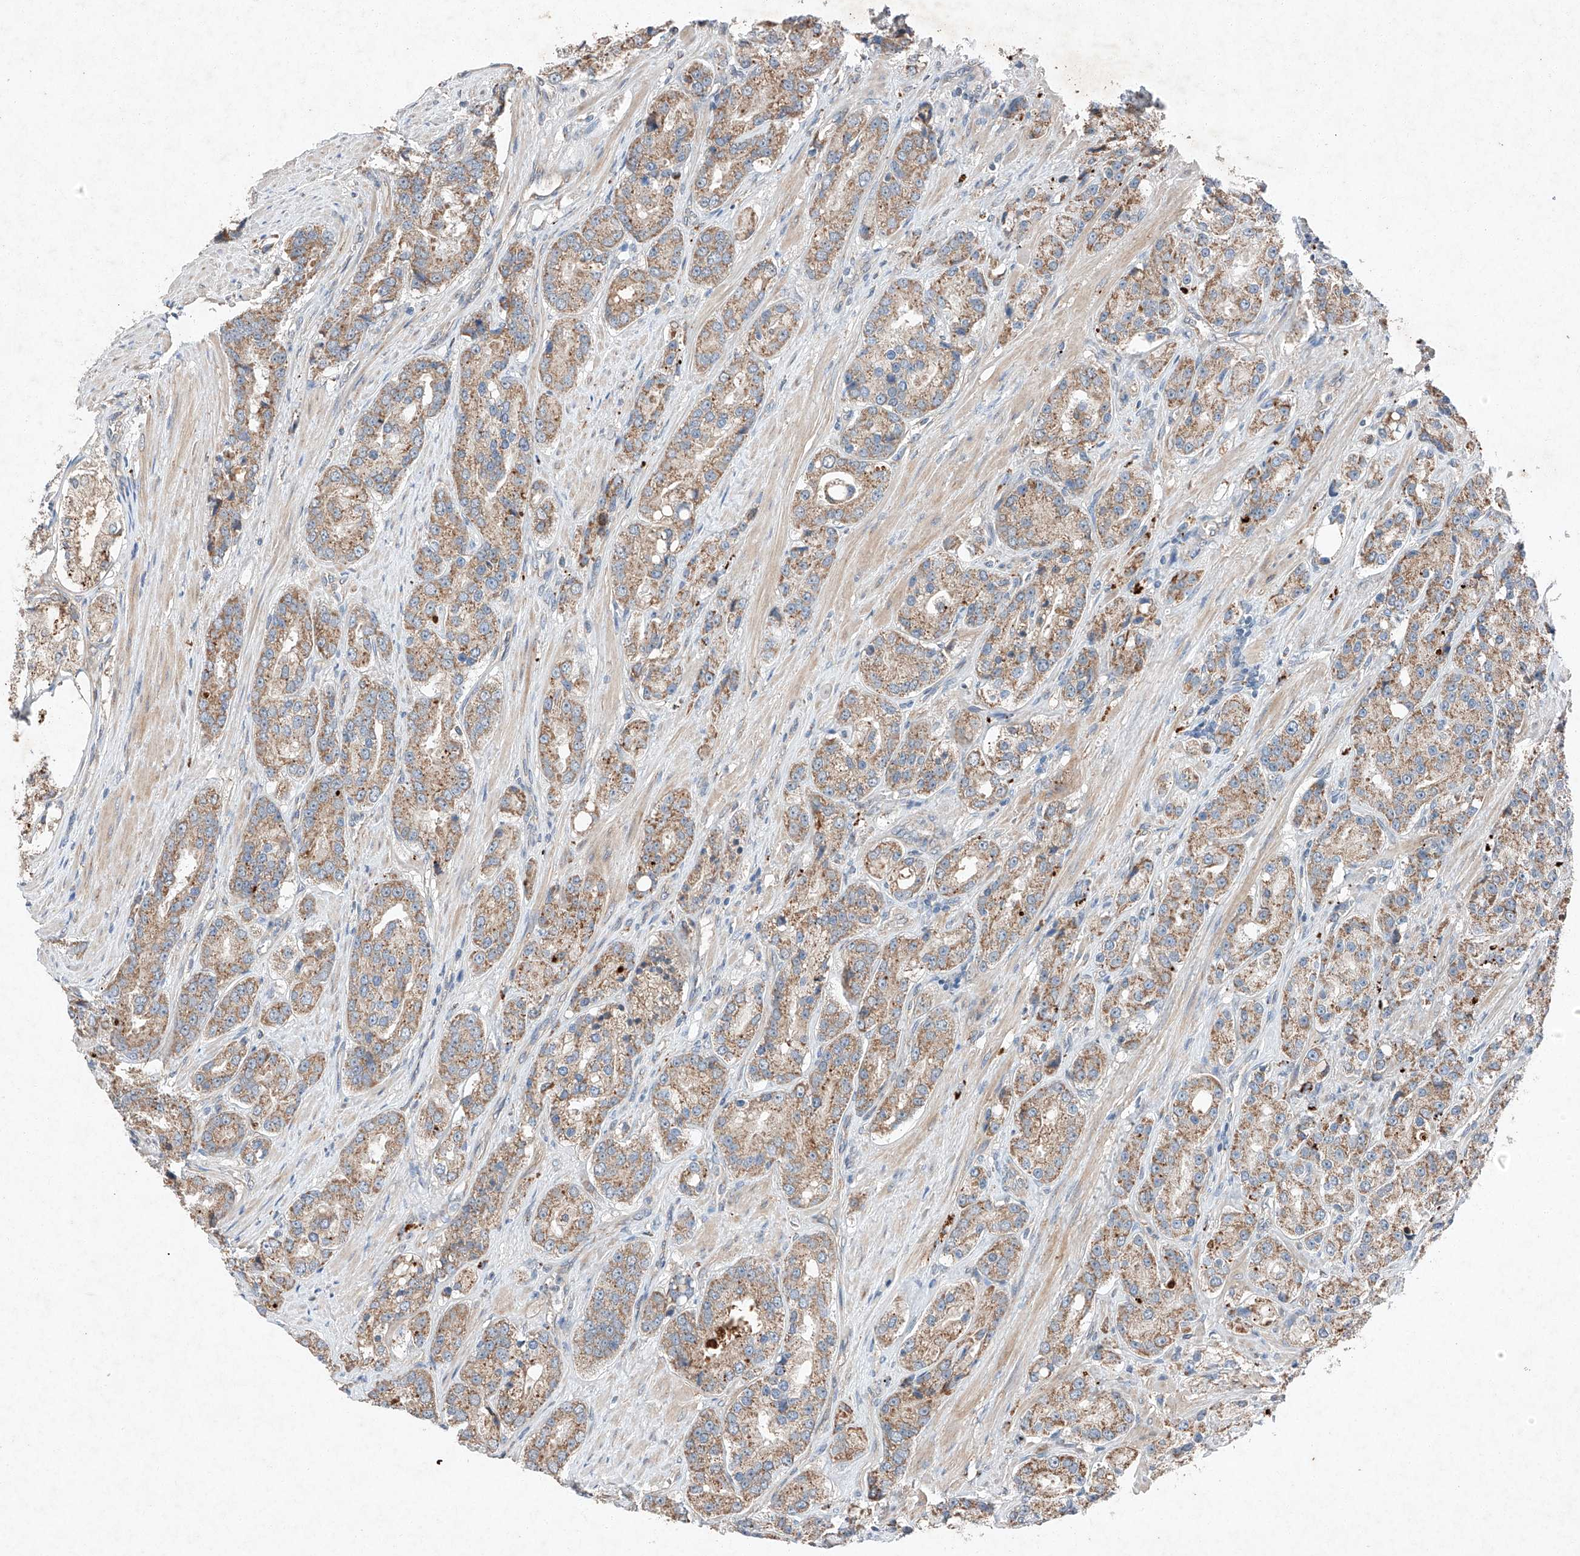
{"staining": {"intensity": "moderate", "quantity": ">75%", "location": "cytoplasmic/membranous"}, "tissue": "prostate cancer", "cell_type": "Tumor cells", "image_type": "cancer", "snomed": [{"axis": "morphology", "description": "Adenocarcinoma, High grade"}, {"axis": "topography", "description": "Prostate"}], "caption": "This is a micrograph of IHC staining of adenocarcinoma (high-grade) (prostate), which shows moderate expression in the cytoplasmic/membranous of tumor cells.", "gene": "RUSC1", "patient": {"sex": "male", "age": 60}}